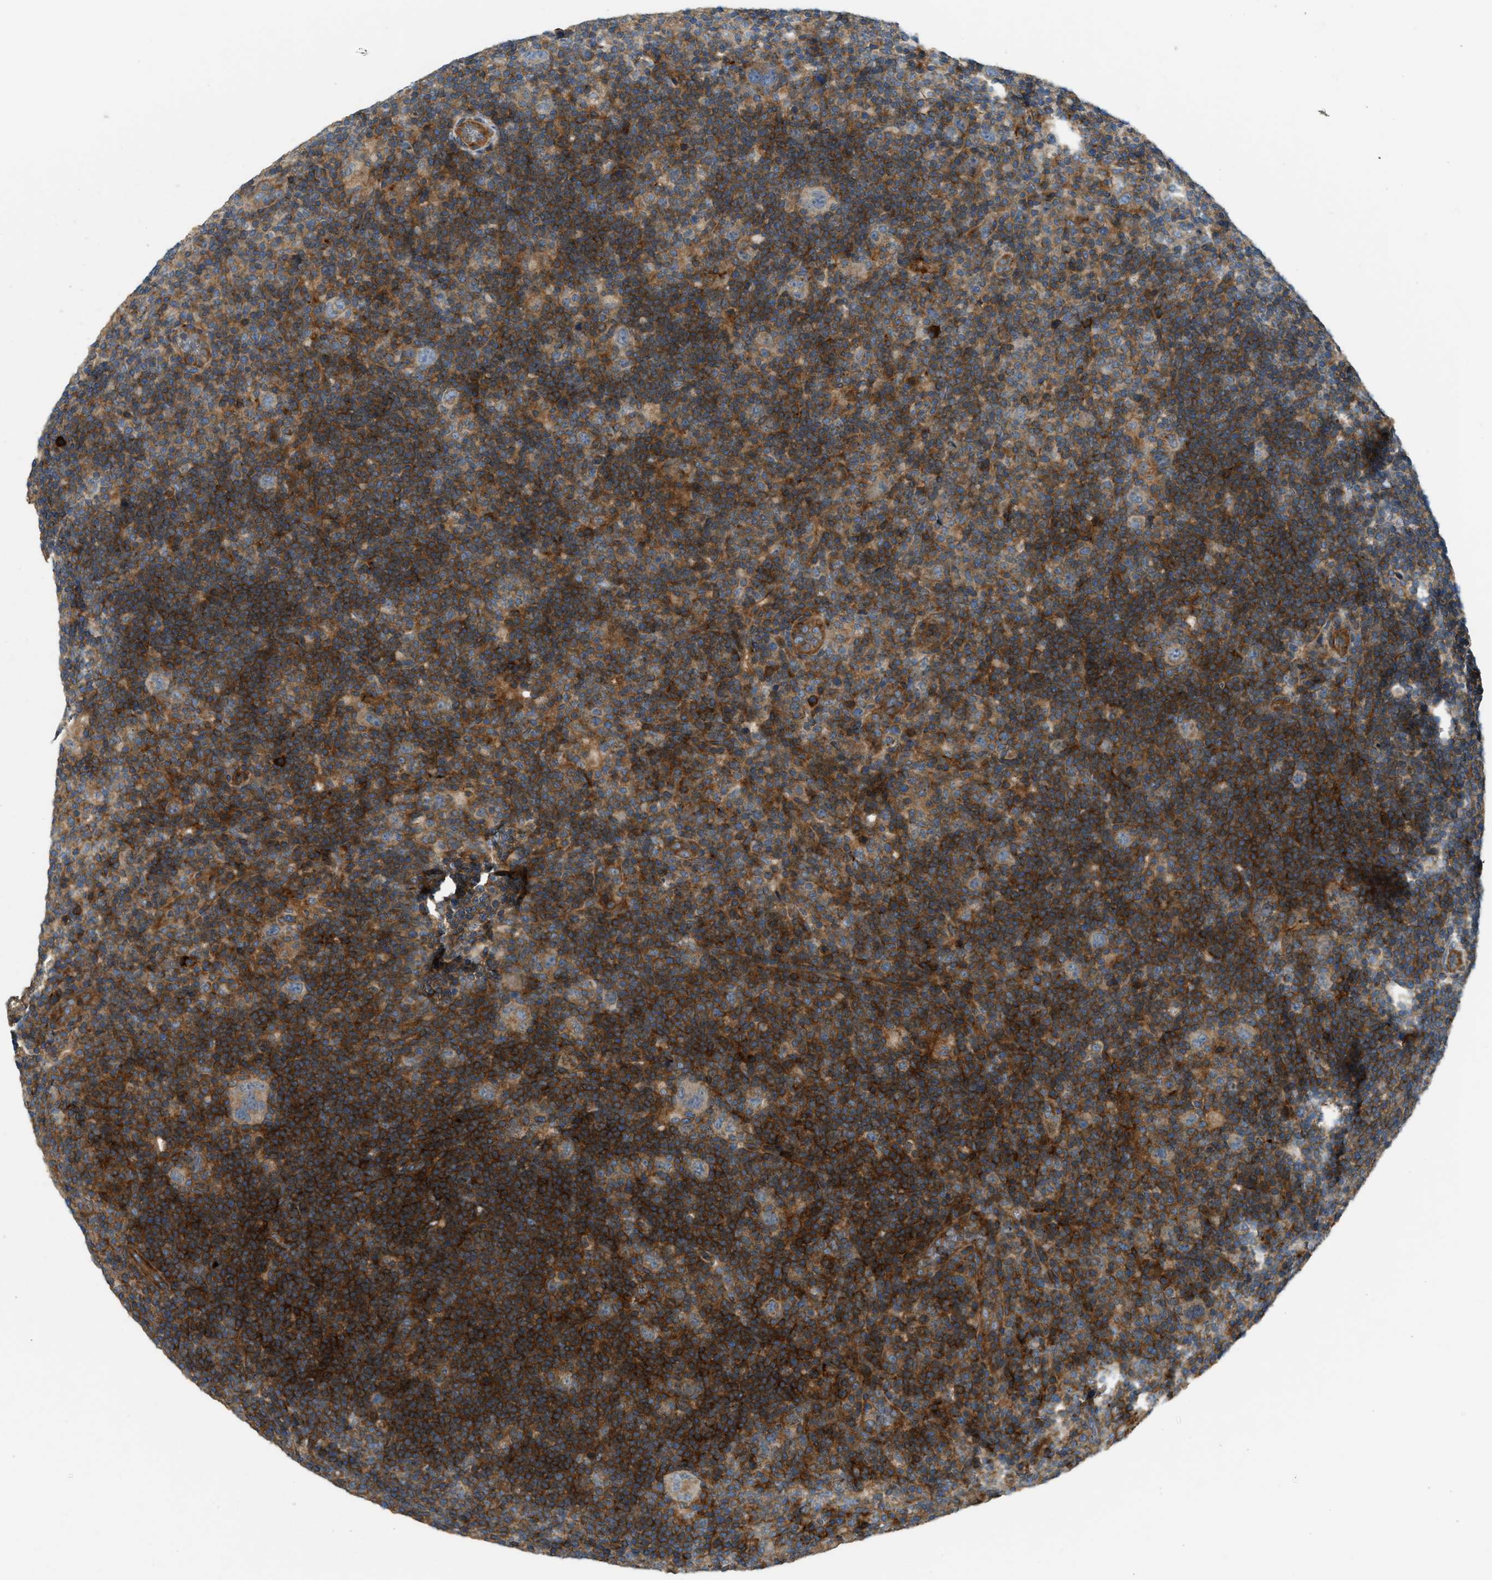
{"staining": {"intensity": "moderate", "quantity": "25%-75%", "location": "cytoplasmic/membranous"}, "tissue": "lymphoma", "cell_type": "Tumor cells", "image_type": "cancer", "snomed": [{"axis": "morphology", "description": "Hodgkin's disease, NOS"}, {"axis": "topography", "description": "Lymph node"}], "caption": "Hodgkin's disease stained with a brown dye demonstrates moderate cytoplasmic/membranous positive positivity in about 25%-75% of tumor cells.", "gene": "BTN3A2", "patient": {"sex": "female", "age": 57}}